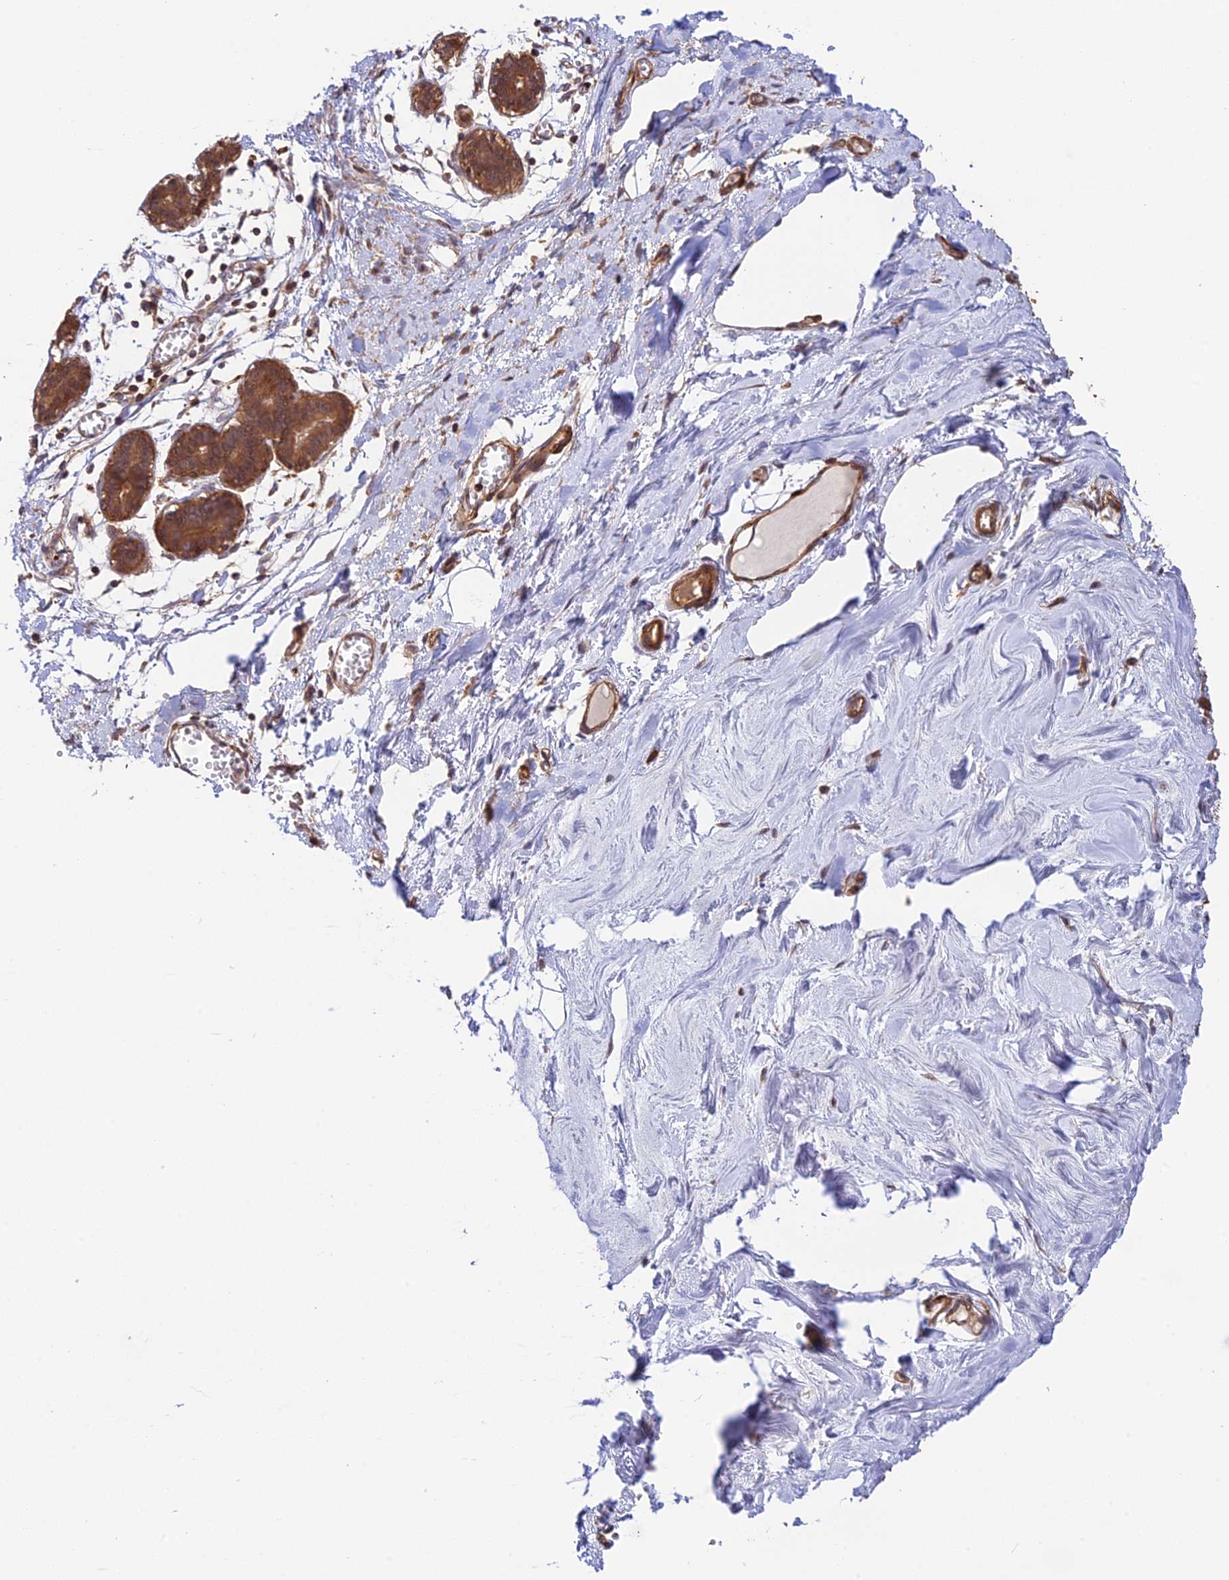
{"staining": {"intensity": "negative", "quantity": "none", "location": "none"}, "tissue": "breast", "cell_type": "Adipocytes", "image_type": "normal", "snomed": [{"axis": "morphology", "description": "Normal tissue, NOS"}, {"axis": "topography", "description": "Breast"}], "caption": "Immunohistochemistry (IHC) micrograph of benign breast: human breast stained with DAB displays no significant protein positivity in adipocytes. (Brightfield microscopy of DAB (3,3'-diaminobenzidine) immunohistochemistry (IHC) at high magnification).", "gene": "EVI5L", "patient": {"sex": "female", "age": 27}}